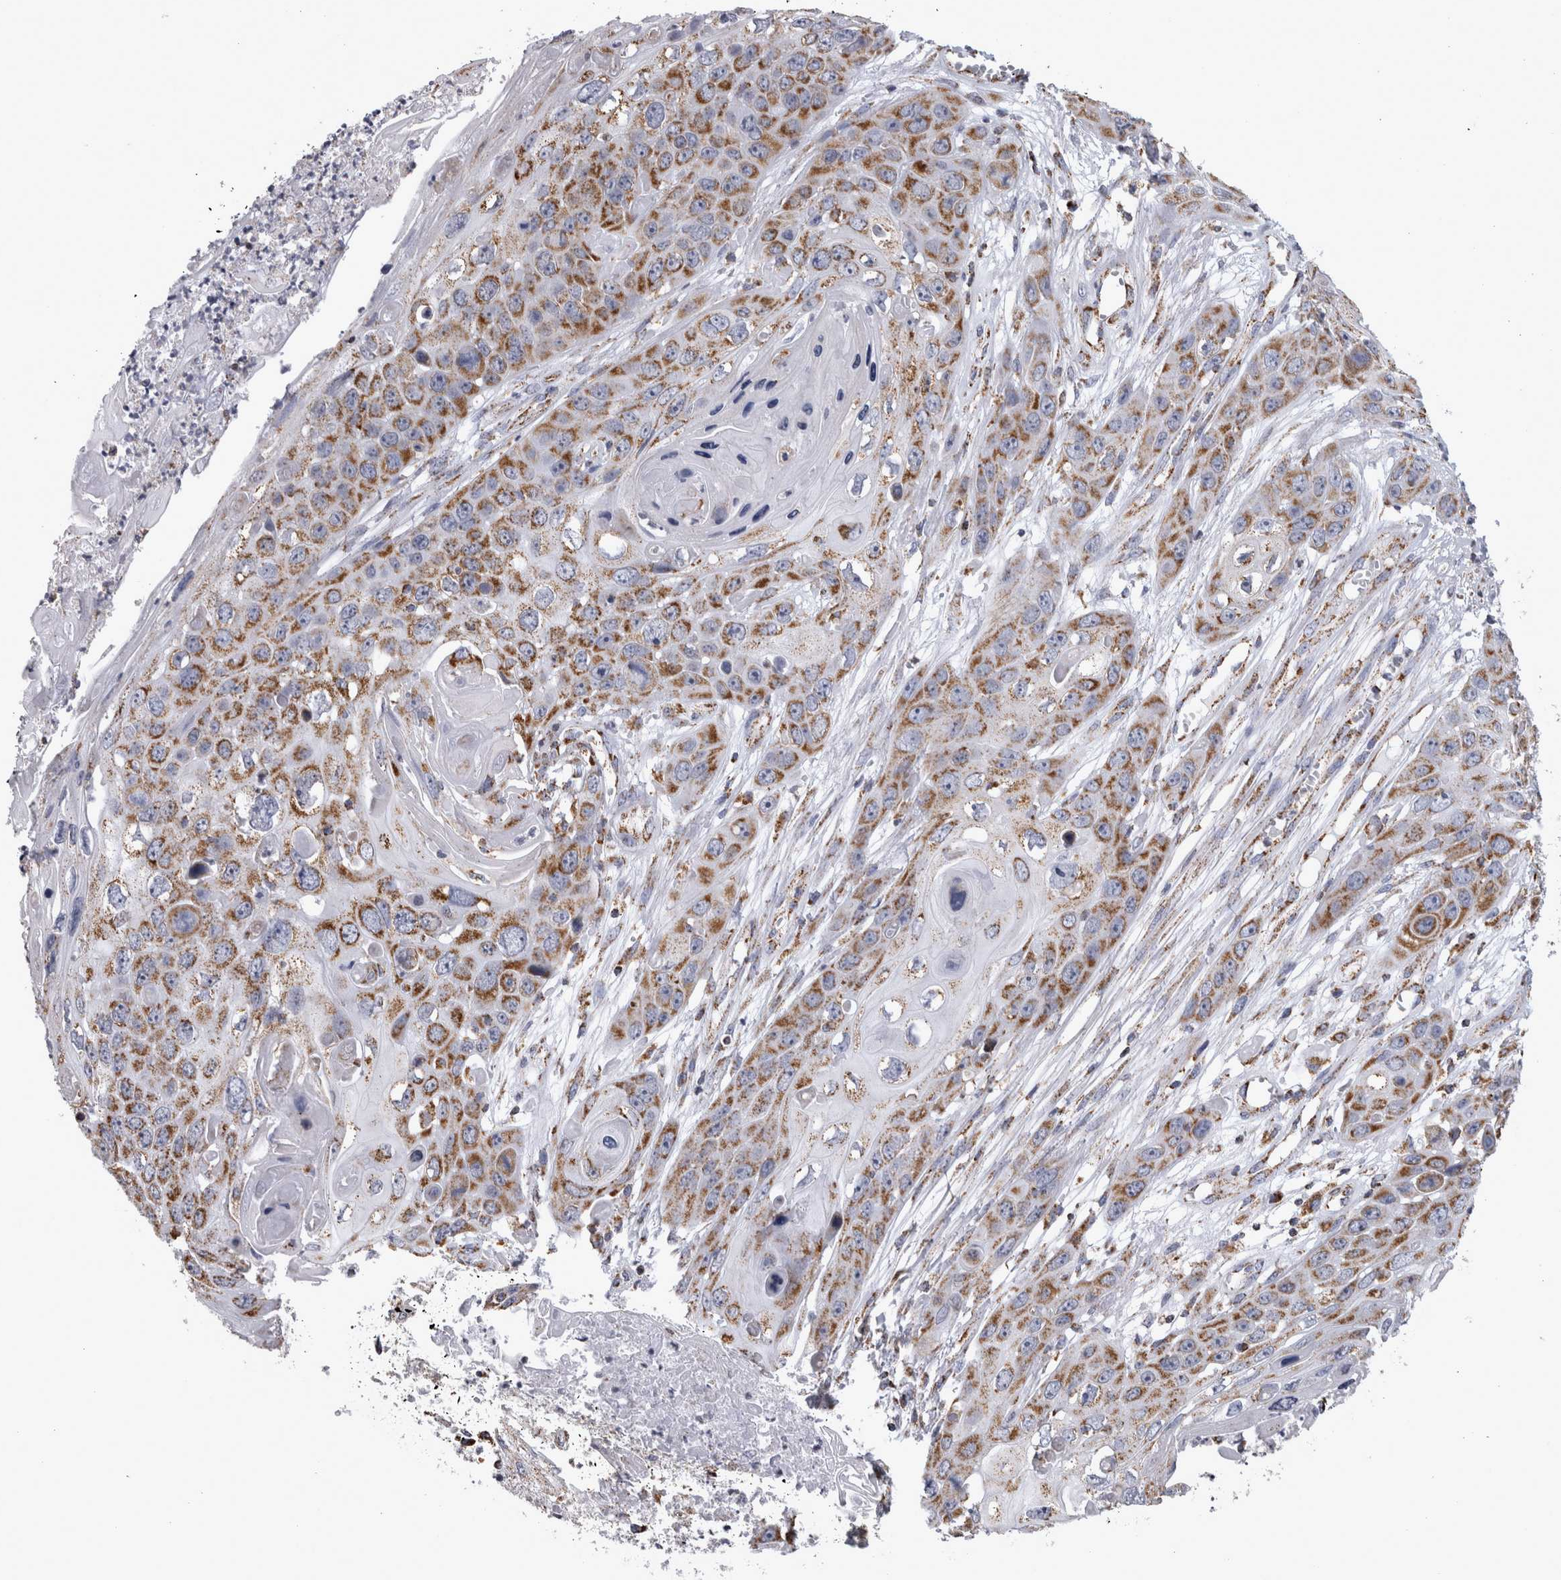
{"staining": {"intensity": "moderate", "quantity": ">75%", "location": "cytoplasmic/membranous"}, "tissue": "skin cancer", "cell_type": "Tumor cells", "image_type": "cancer", "snomed": [{"axis": "morphology", "description": "Squamous cell carcinoma, NOS"}, {"axis": "topography", "description": "Skin"}], "caption": "Approximately >75% of tumor cells in skin squamous cell carcinoma show moderate cytoplasmic/membranous protein positivity as visualized by brown immunohistochemical staining.", "gene": "MDH2", "patient": {"sex": "male", "age": 55}}